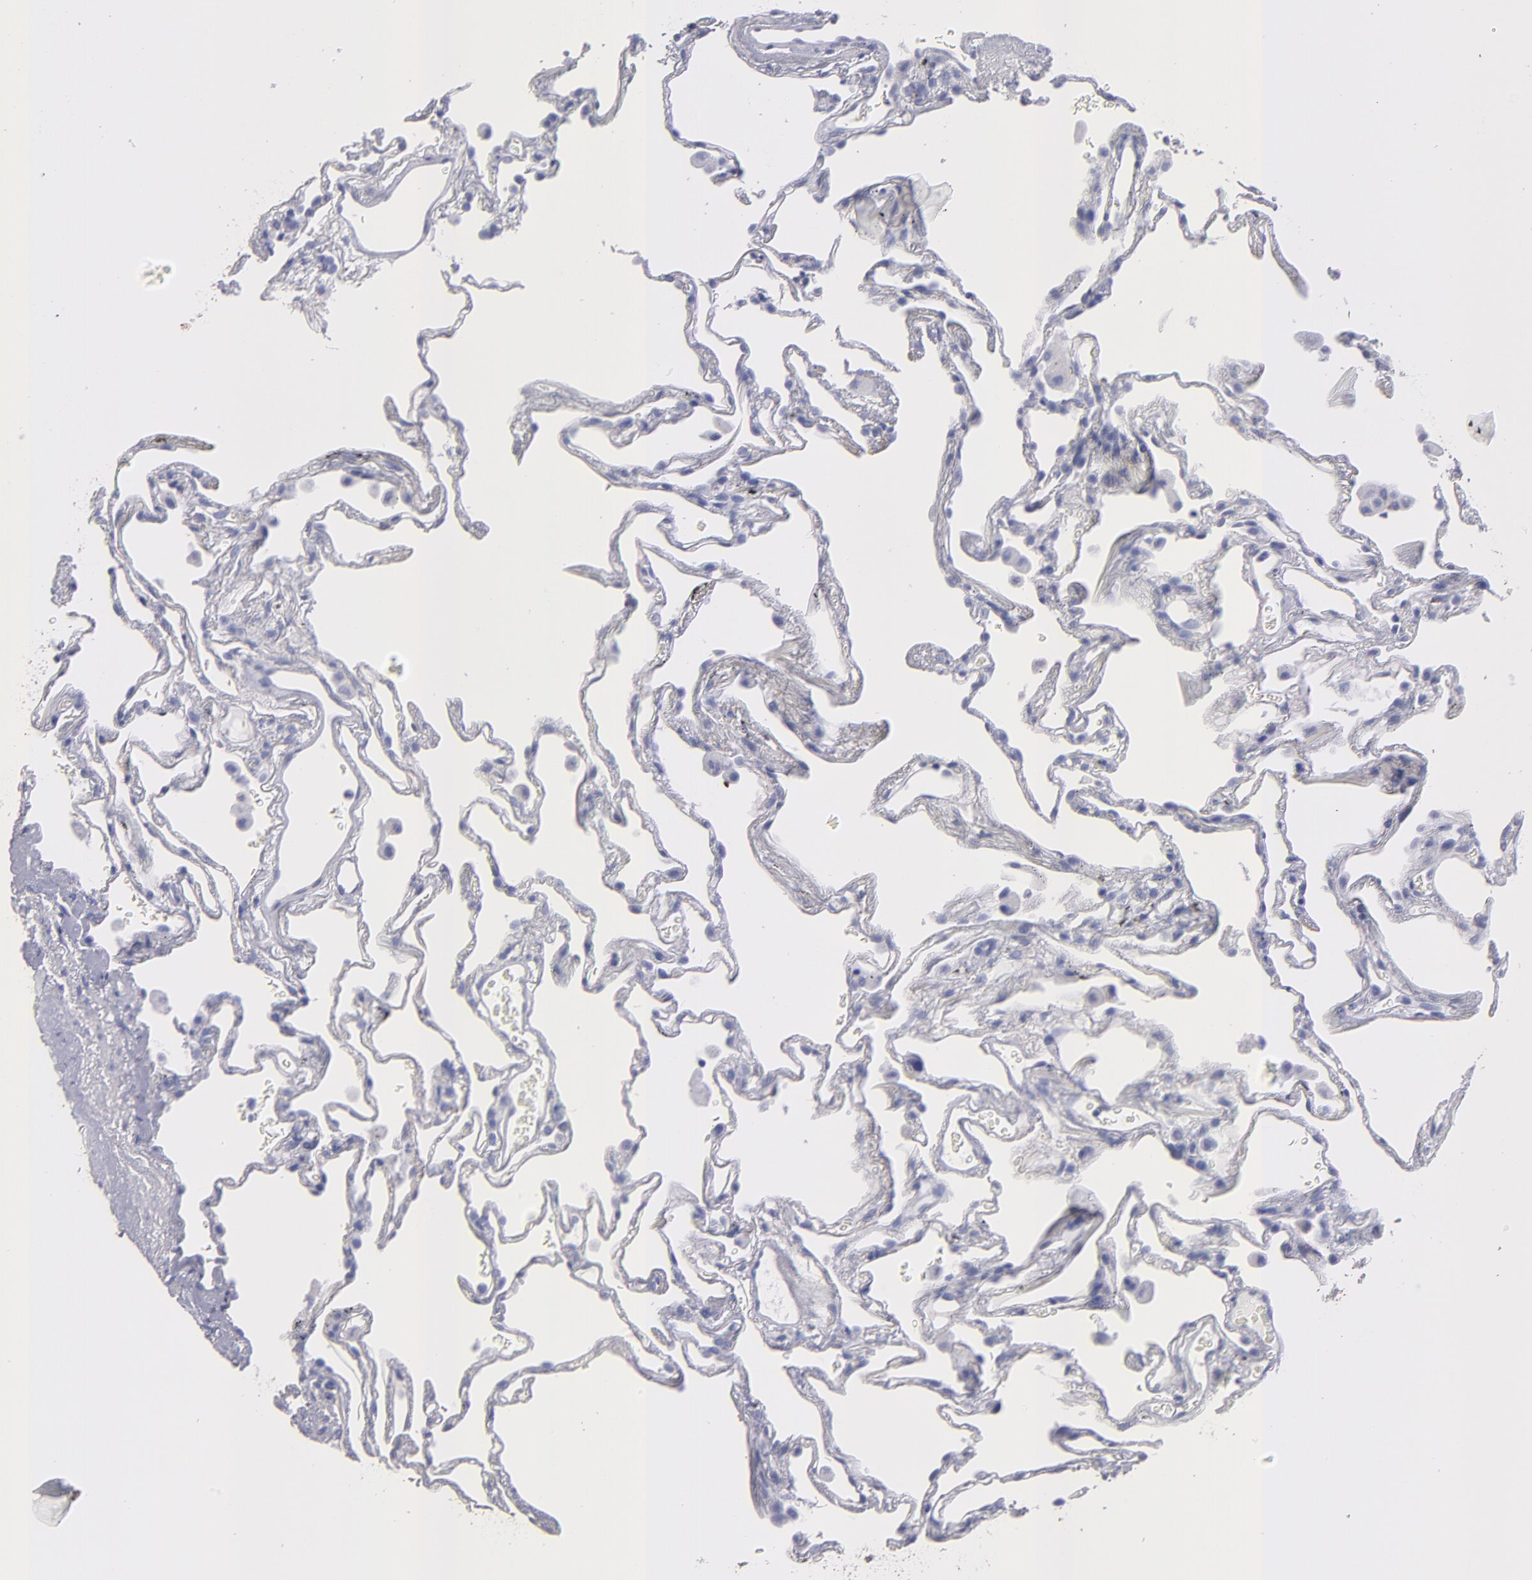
{"staining": {"intensity": "negative", "quantity": "none", "location": "none"}, "tissue": "lung", "cell_type": "Alveolar cells", "image_type": "normal", "snomed": [{"axis": "morphology", "description": "Normal tissue, NOS"}, {"axis": "morphology", "description": "Inflammation, NOS"}, {"axis": "topography", "description": "Lung"}], "caption": "Immunohistochemistry of unremarkable lung demonstrates no expression in alveolar cells.", "gene": "MB", "patient": {"sex": "male", "age": 69}}